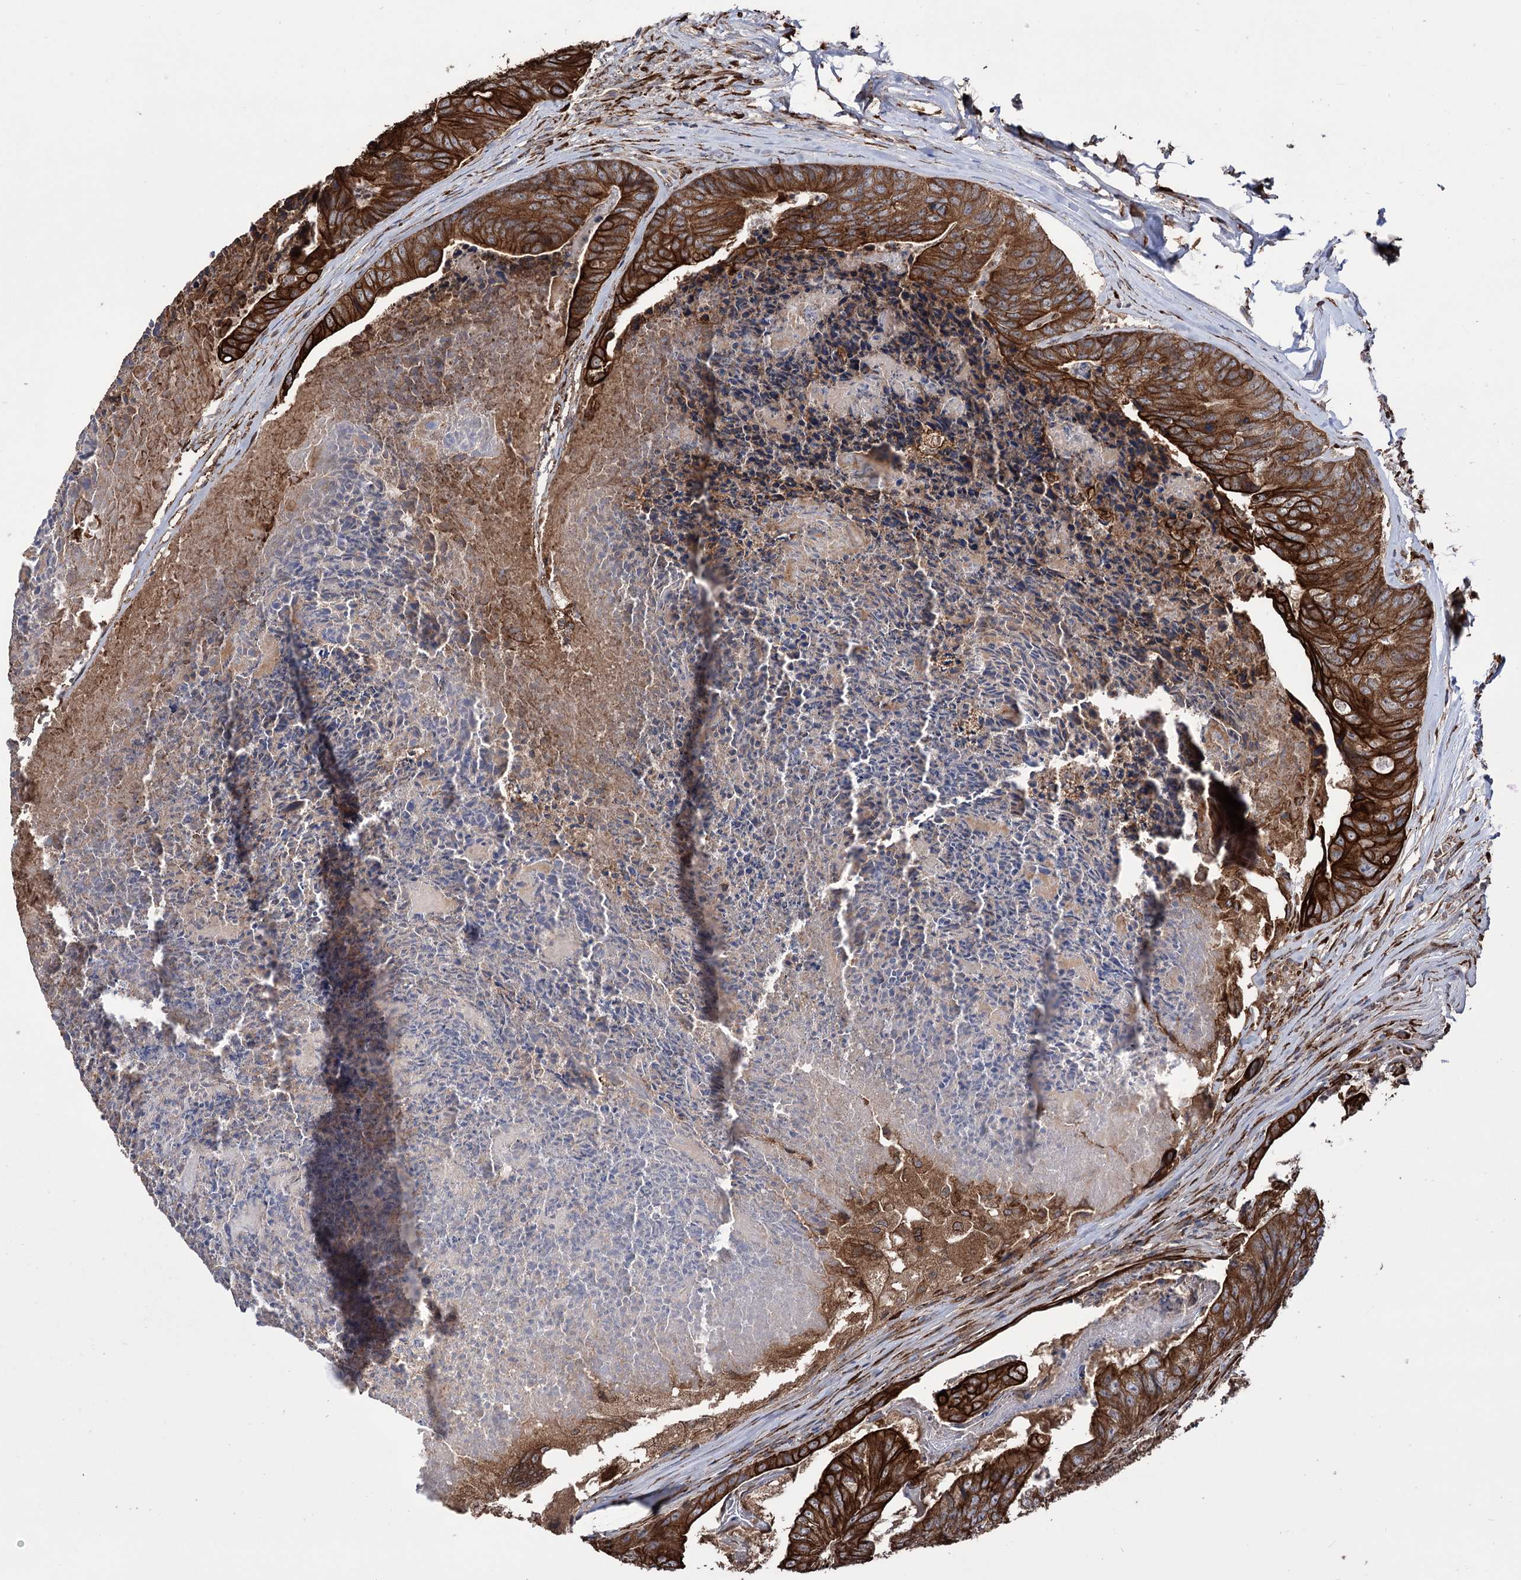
{"staining": {"intensity": "strong", "quantity": ">75%", "location": "cytoplasmic/membranous"}, "tissue": "colorectal cancer", "cell_type": "Tumor cells", "image_type": "cancer", "snomed": [{"axis": "morphology", "description": "Adenocarcinoma, NOS"}, {"axis": "topography", "description": "Colon"}], "caption": "Human colorectal cancer (adenocarcinoma) stained with a protein marker displays strong staining in tumor cells.", "gene": "CDAN1", "patient": {"sex": "female", "age": 67}}